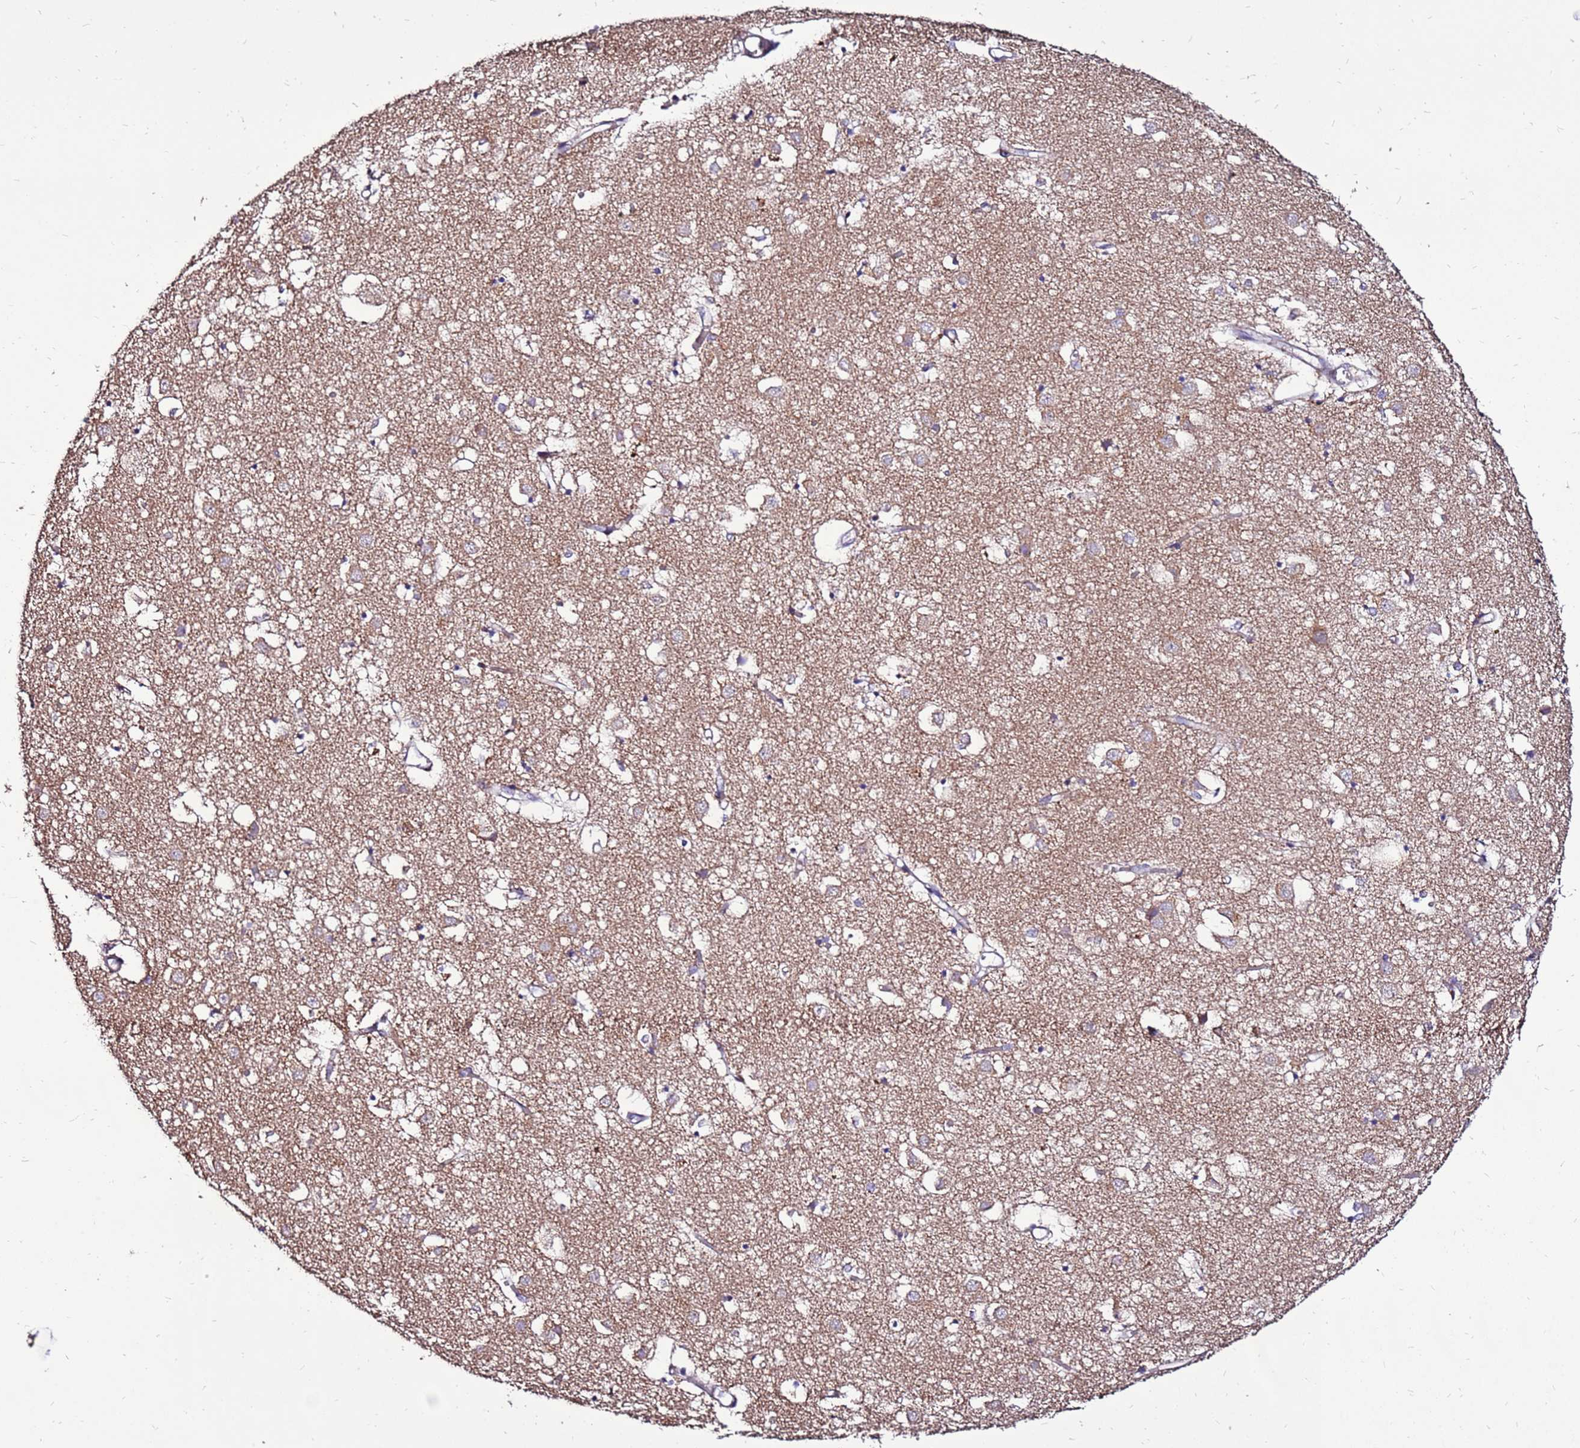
{"staining": {"intensity": "weak", "quantity": "25%-75%", "location": "cytoplasmic/membranous"}, "tissue": "caudate", "cell_type": "Glial cells", "image_type": "normal", "snomed": [{"axis": "morphology", "description": "Normal tissue, NOS"}, {"axis": "topography", "description": "Lateral ventricle wall"}], "caption": "Brown immunohistochemical staining in unremarkable human caudate exhibits weak cytoplasmic/membranous positivity in about 25%-75% of glial cells.", "gene": "SPSB3", "patient": {"sex": "male", "age": 70}}